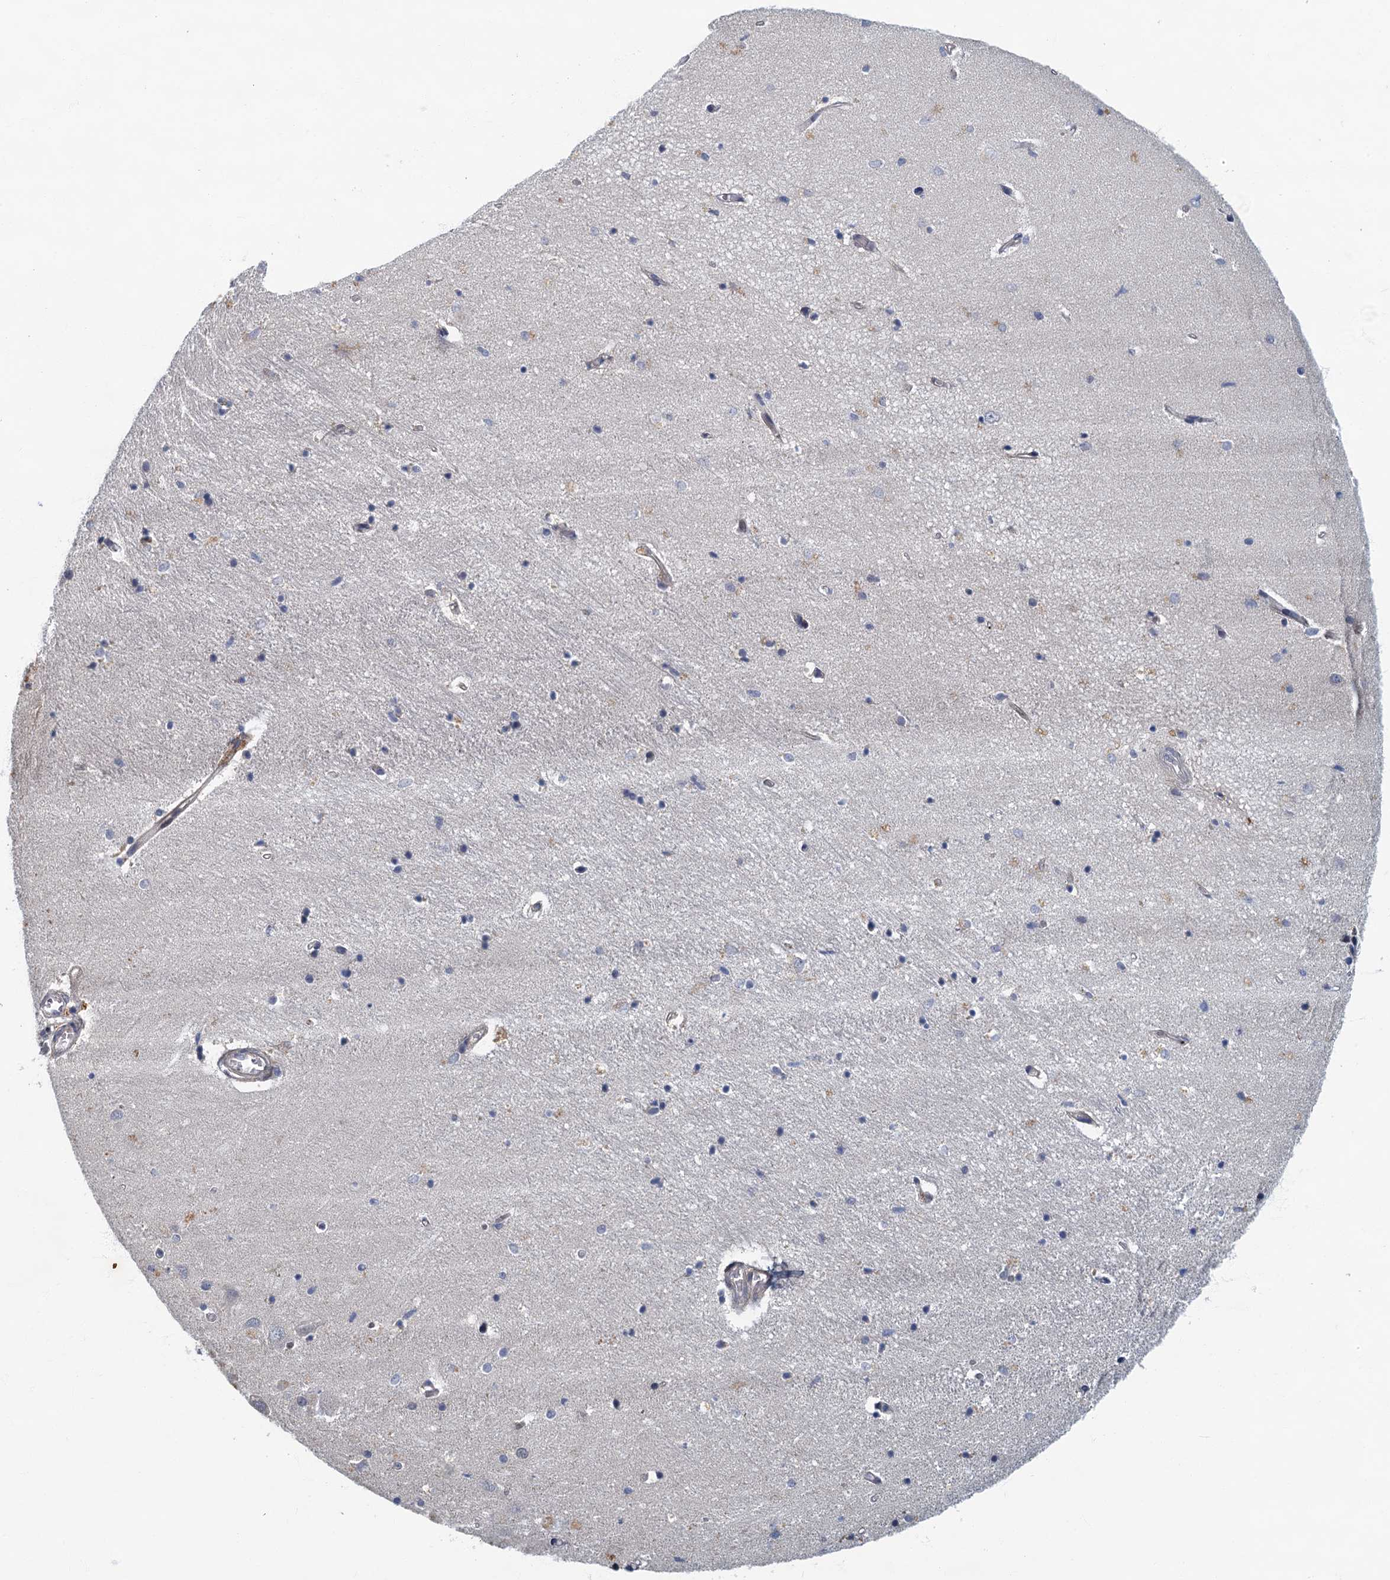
{"staining": {"intensity": "negative", "quantity": "none", "location": "none"}, "tissue": "hippocampus", "cell_type": "Glial cells", "image_type": "normal", "snomed": [{"axis": "morphology", "description": "Normal tissue, NOS"}, {"axis": "topography", "description": "Hippocampus"}], "caption": "A high-resolution photomicrograph shows IHC staining of normal hippocampus, which shows no significant positivity in glial cells.", "gene": "CKAP2L", "patient": {"sex": "female", "age": 64}}